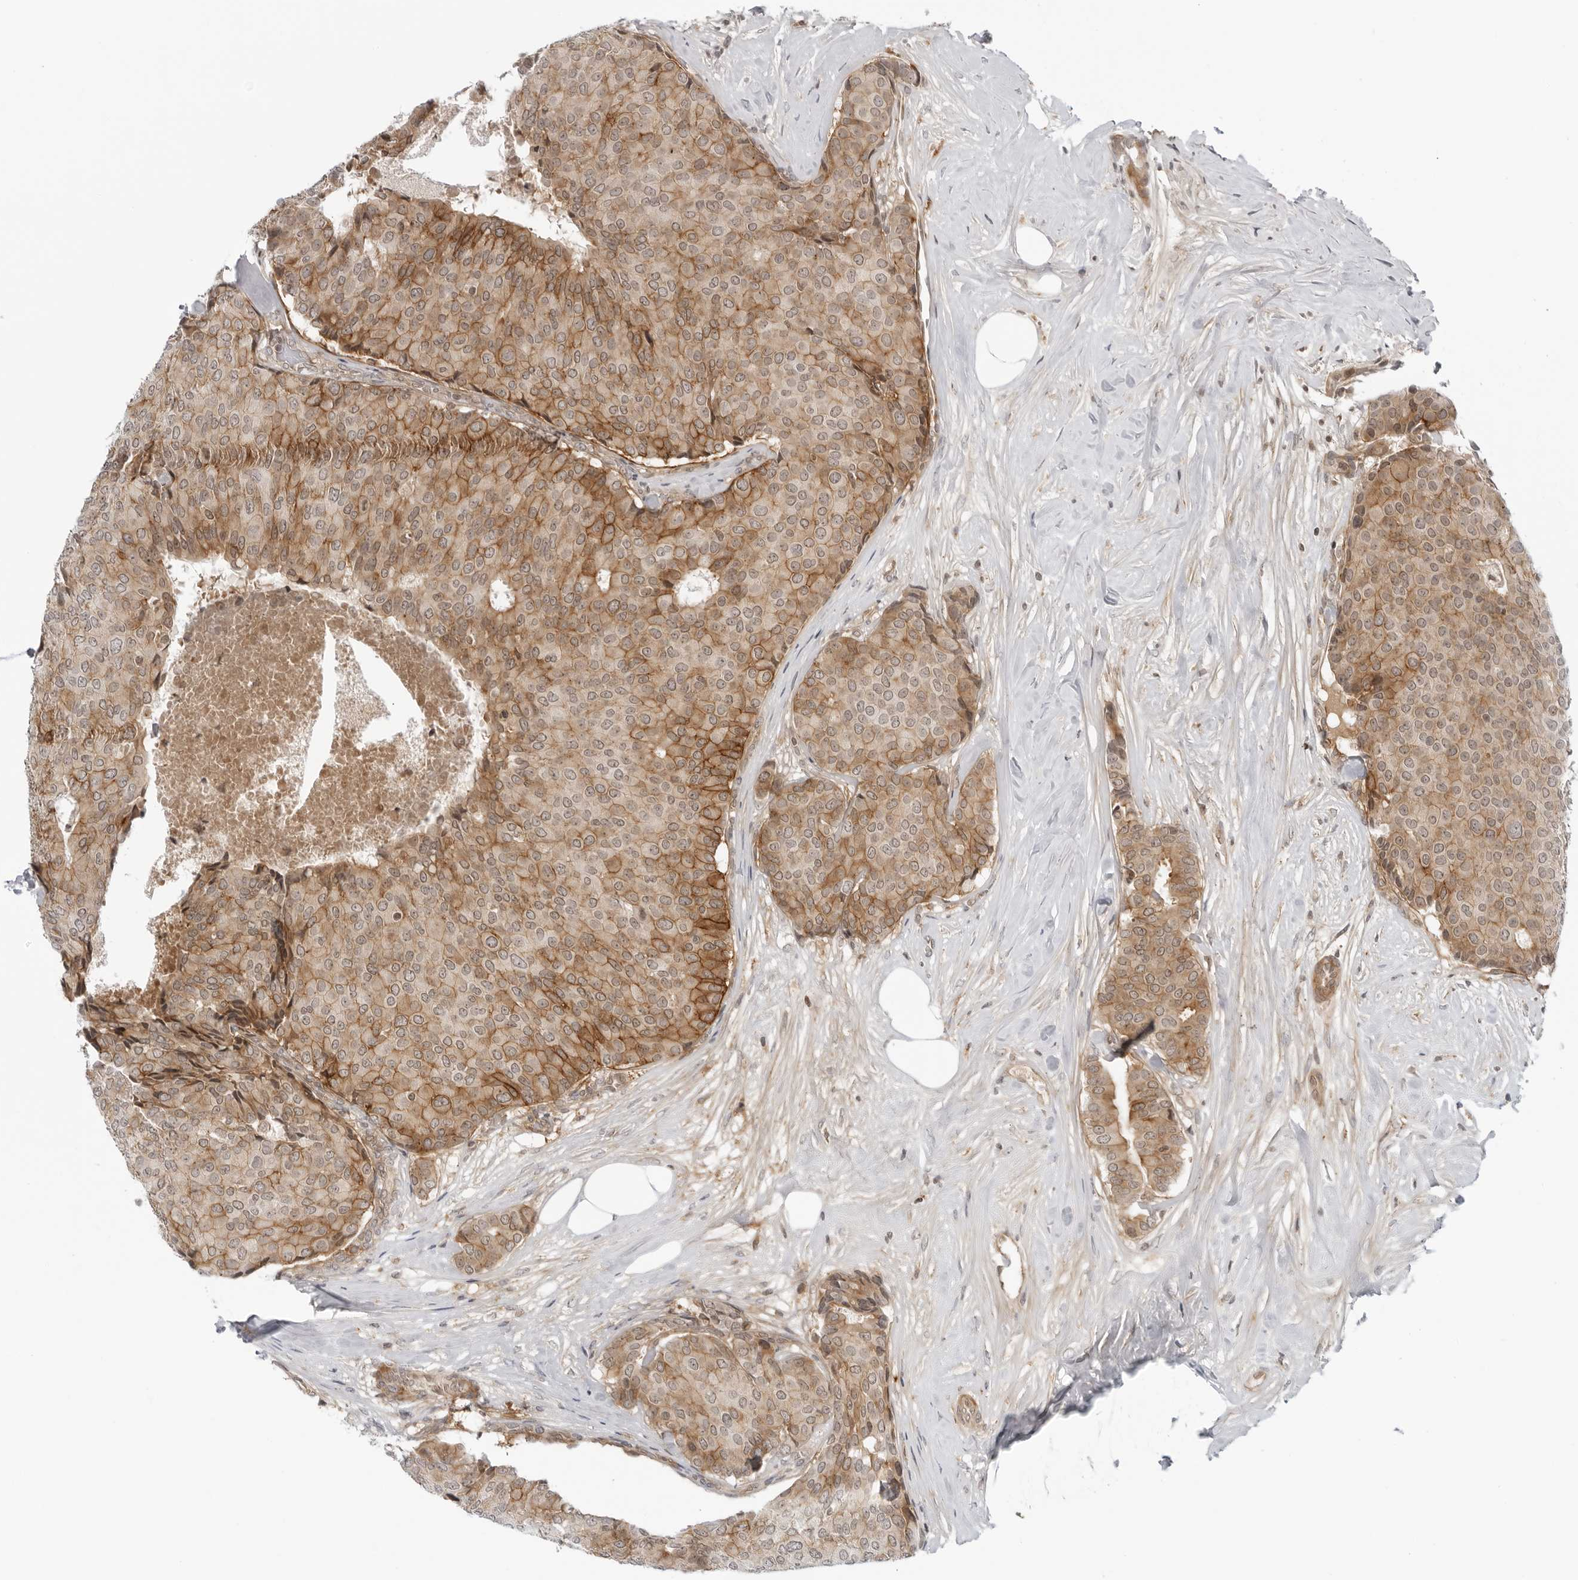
{"staining": {"intensity": "moderate", "quantity": ">75%", "location": "cytoplasmic/membranous"}, "tissue": "breast cancer", "cell_type": "Tumor cells", "image_type": "cancer", "snomed": [{"axis": "morphology", "description": "Duct carcinoma"}, {"axis": "topography", "description": "Breast"}], "caption": "Tumor cells reveal medium levels of moderate cytoplasmic/membranous staining in approximately >75% of cells in human breast cancer (invasive ductal carcinoma). (DAB (3,3'-diaminobenzidine) = brown stain, brightfield microscopy at high magnification).", "gene": "SUGCT", "patient": {"sex": "female", "age": 75}}